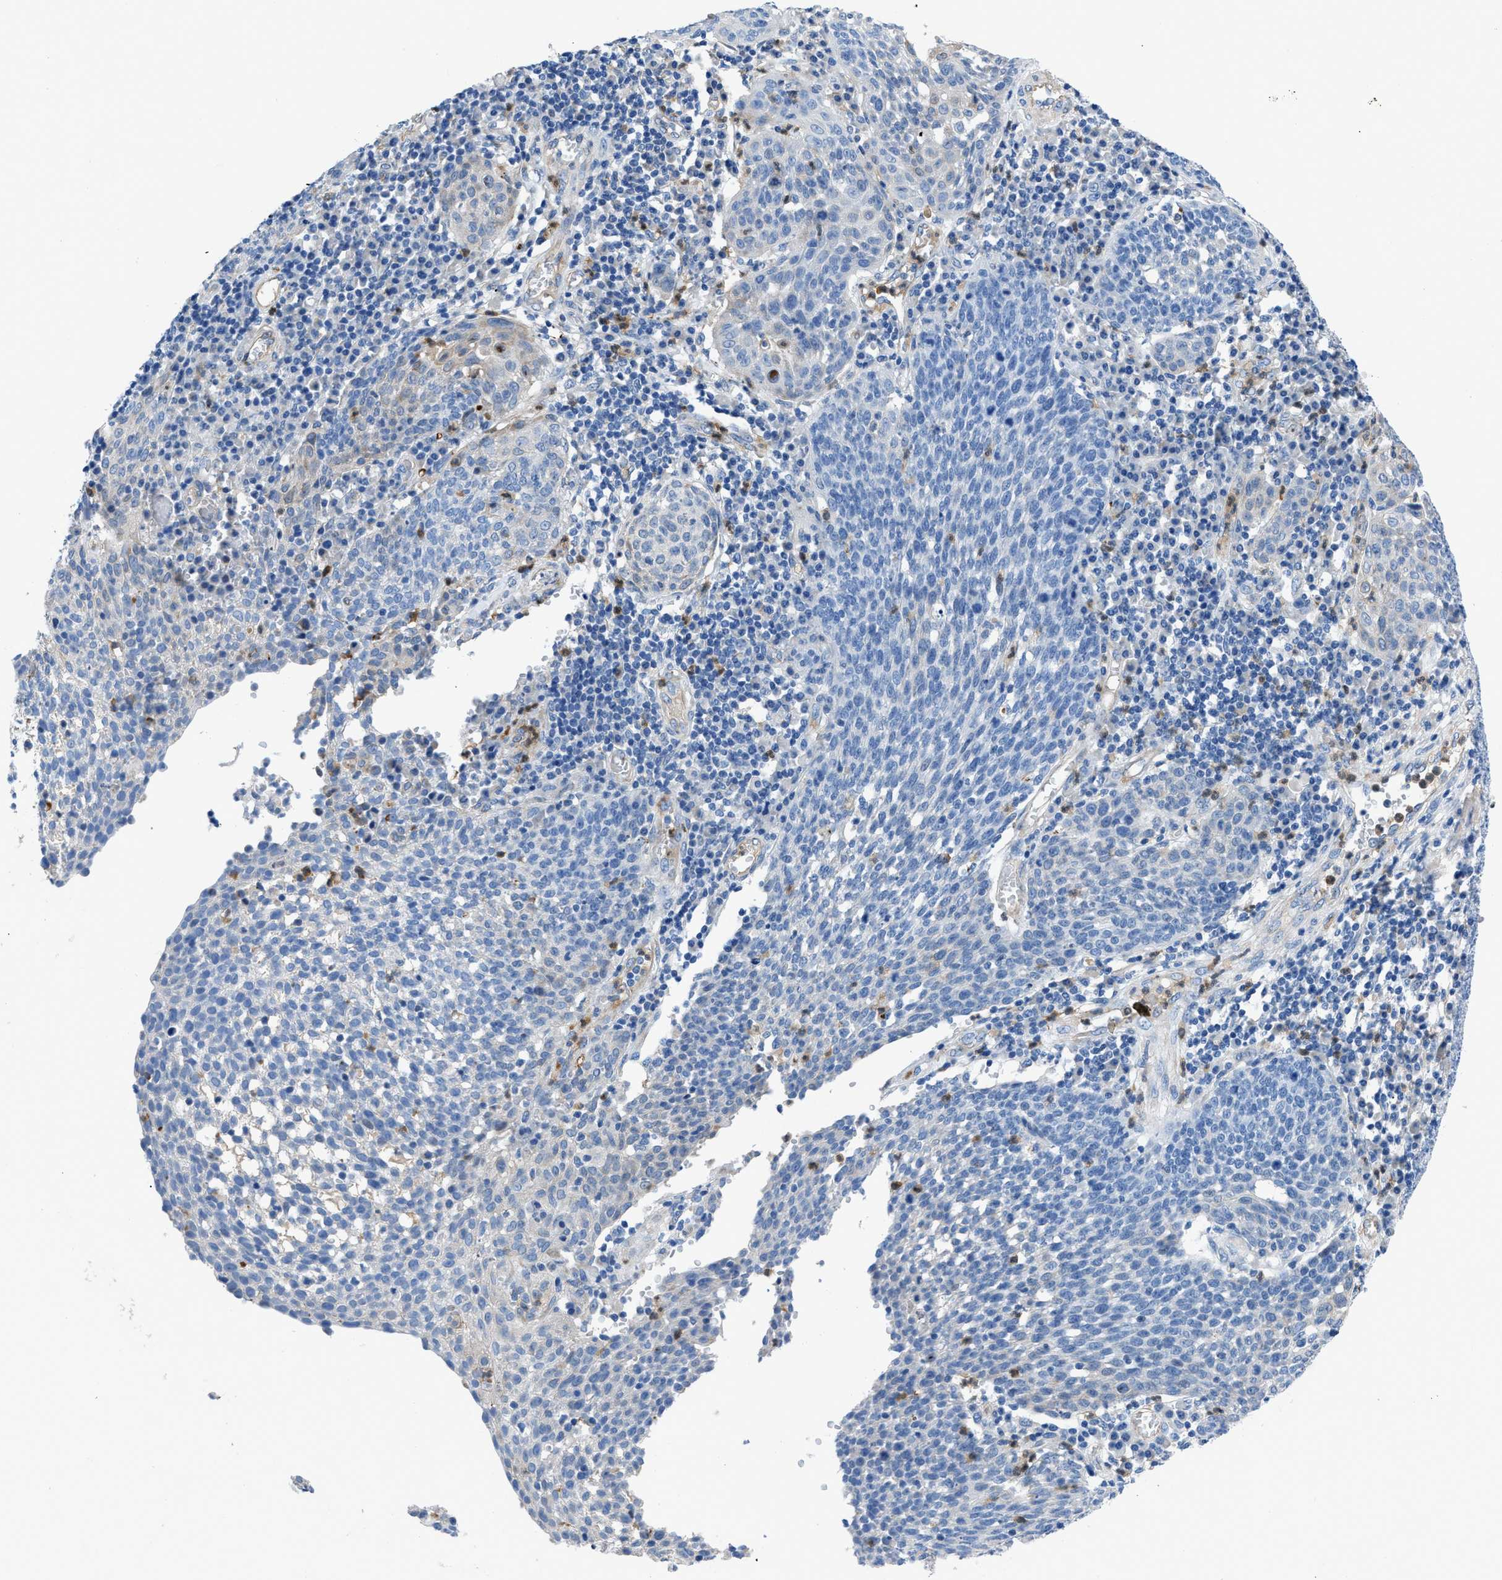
{"staining": {"intensity": "negative", "quantity": "none", "location": "none"}, "tissue": "cervical cancer", "cell_type": "Tumor cells", "image_type": "cancer", "snomed": [{"axis": "morphology", "description": "Squamous cell carcinoma, NOS"}, {"axis": "topography", "description": "Cervix"}], "caption": "An image of cervical cancer (squamous cell carcinoma) stained for a protein exhibits no brown staining in tumor cells.", "gene": "ITPR1", "patient": {"sex": "female", "age": 34}}